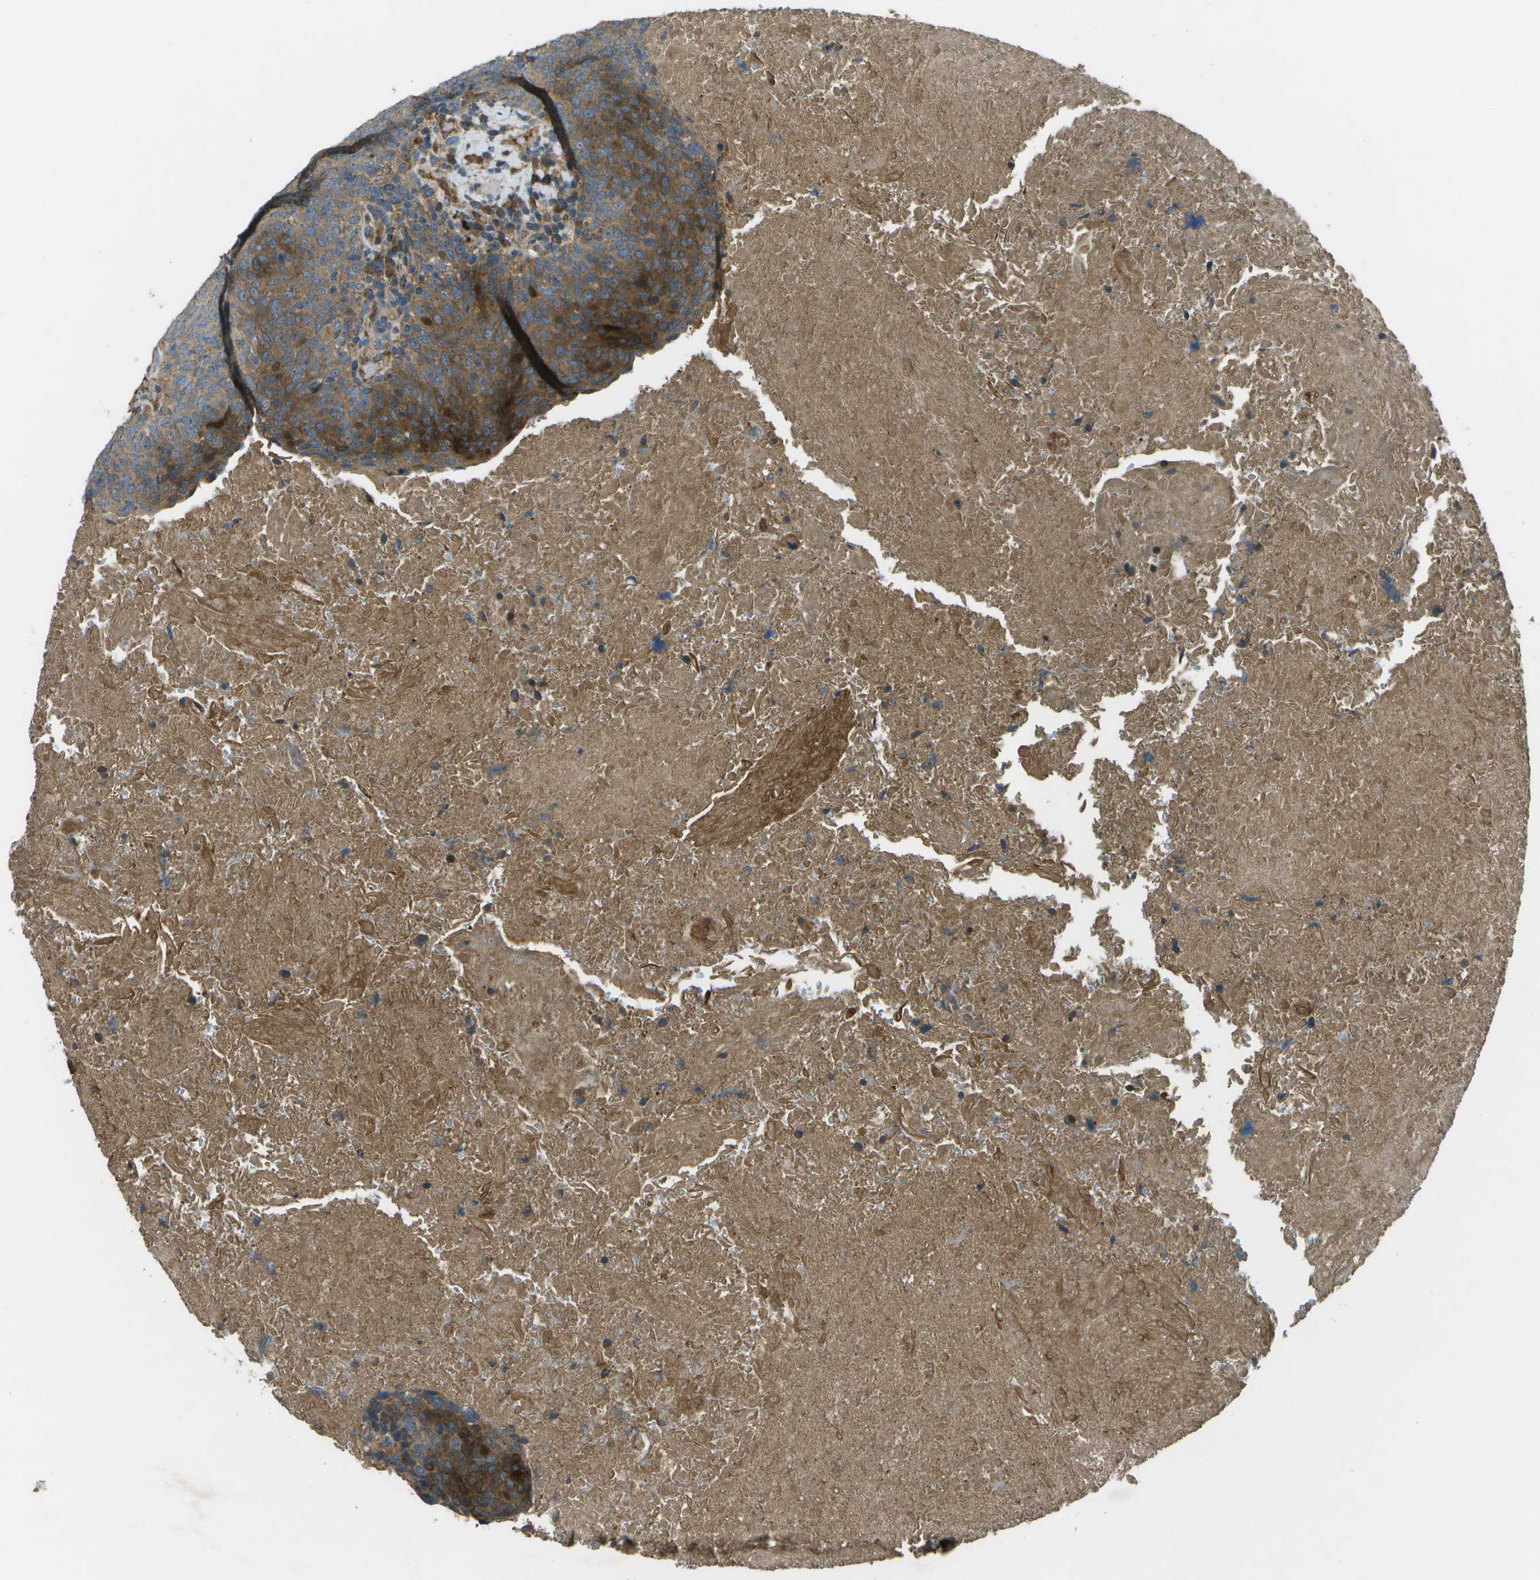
{"staining": {"intensity": "strong", "quantity": ">75%", "location": "cytoplasmic/membranous"}, "tissue": "head and neck cancer", "cell_type": "Tumor cells", "image_type": "cancer", "snomed": [{"axis": "morphology", "description": "Squamous cell carcinoma, NOS"}, {"axis": "morphology", "description": "Squamous cell carcinoma, metastatic, NOS"}, {"axis": "topography", "description": "Lymph node"}, {"axis": "topography", "description": "Head-Neck"}], "caption": "Protein analysis of head and neck cancer tissue shows strong cytoplasmic/membranous expression in approximately >75% of tumor cells.", "gene": "PXYLP1", "patient": {"sex": "male", "age": 62}}